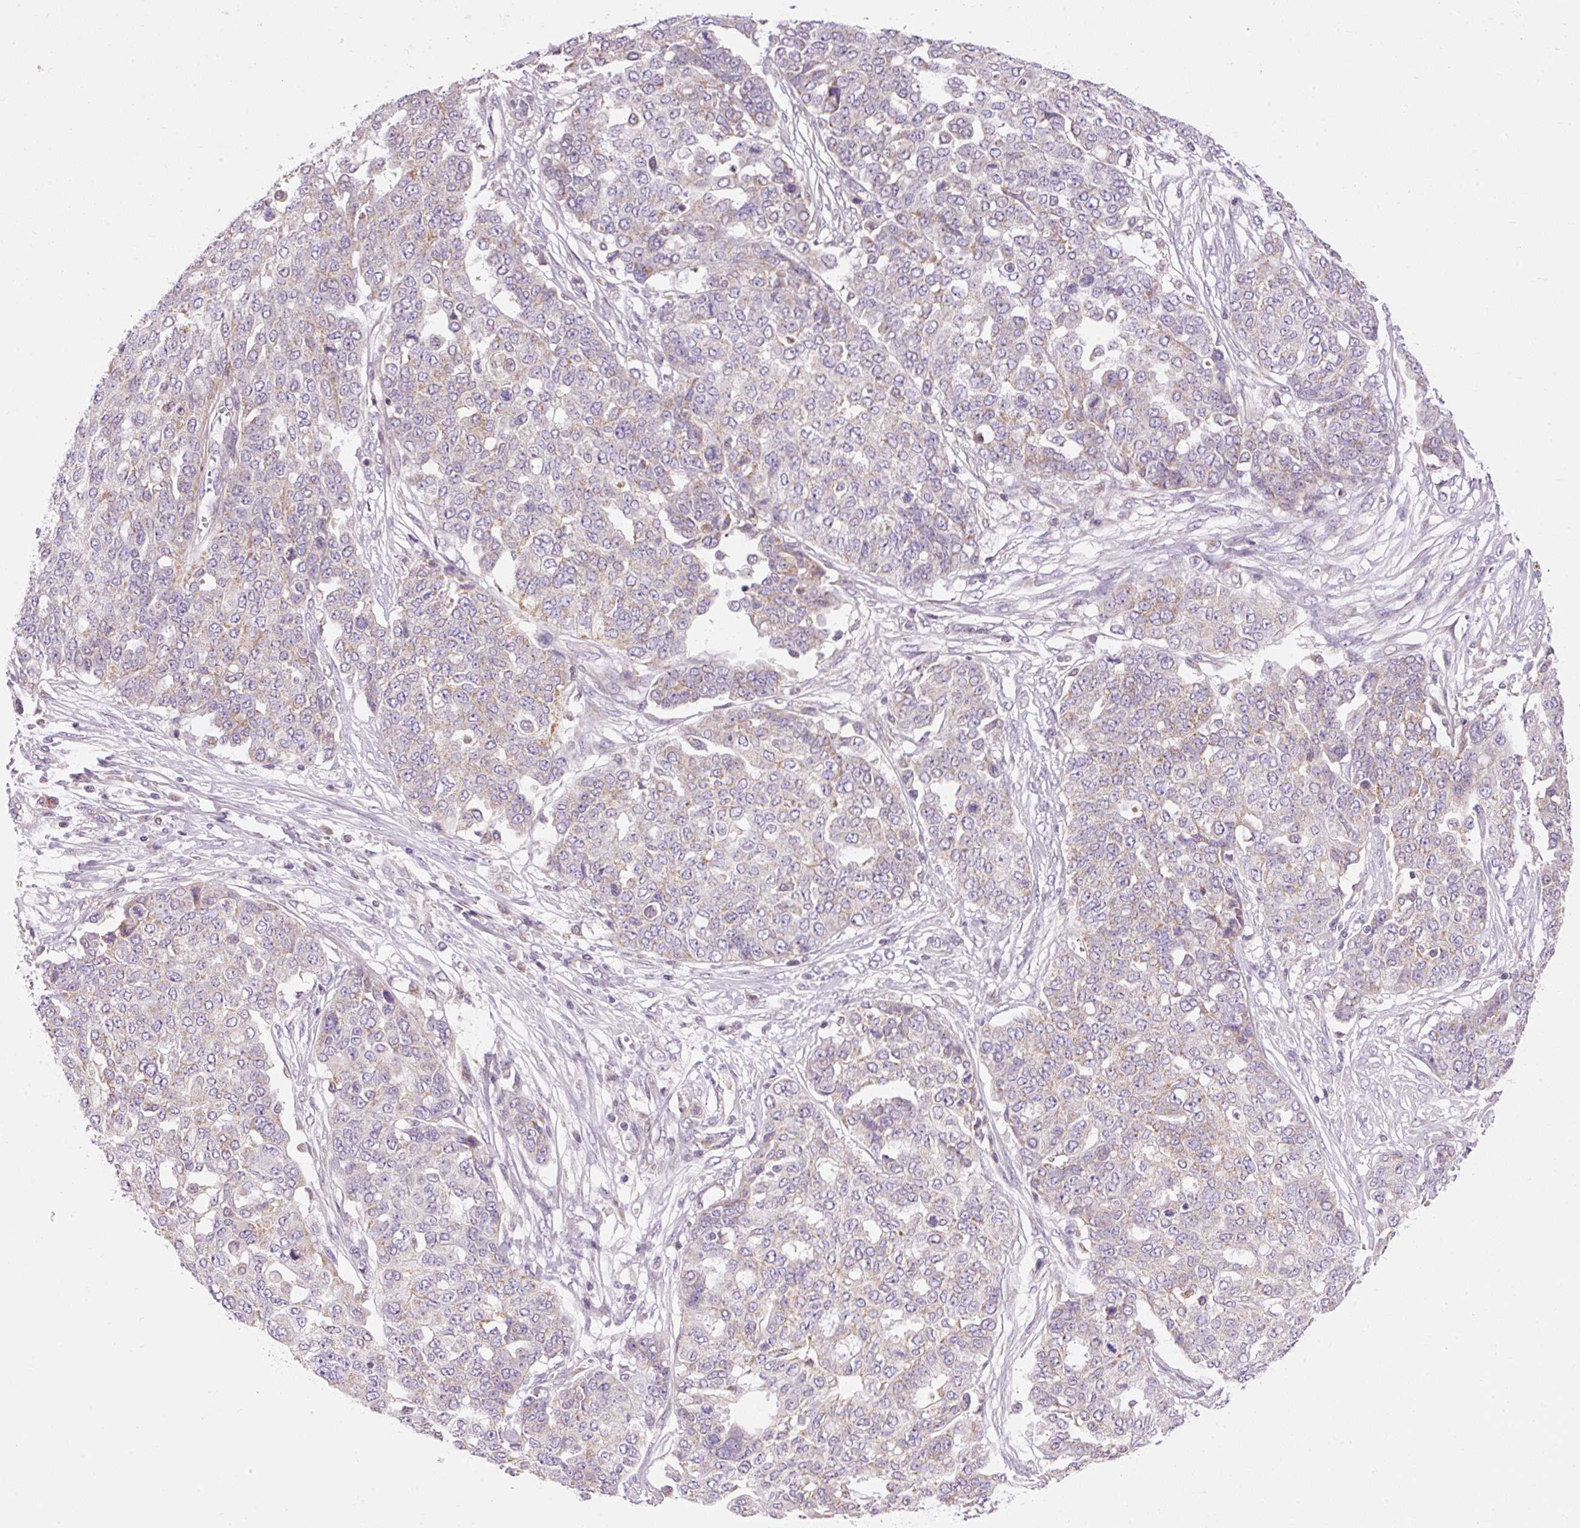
{"staining": {"intensity": "weak", "quantity": "<25%", "location": "cytoplasmic/membranous"}, "tissue": "ovarian cancer", "cell_type": "Tumor cells", "image_type": "cancer", "snomed": [{"axis": "morphology", "description": "Cystadenocarcinoma, serous, NOS"}, {"axis": "topography", "description": "Soft tissue"}, {"axis": "topography", "description": "Ovary"}], "caption": "Ovarian cancer (serous cystadenocarcinoma) was stained to show a protein in brown. There is no significant expression in tumor cells. Nuclei are stained in blue.", "gene": "IMMT", "patient": {"sex": "female", "age": 57}}